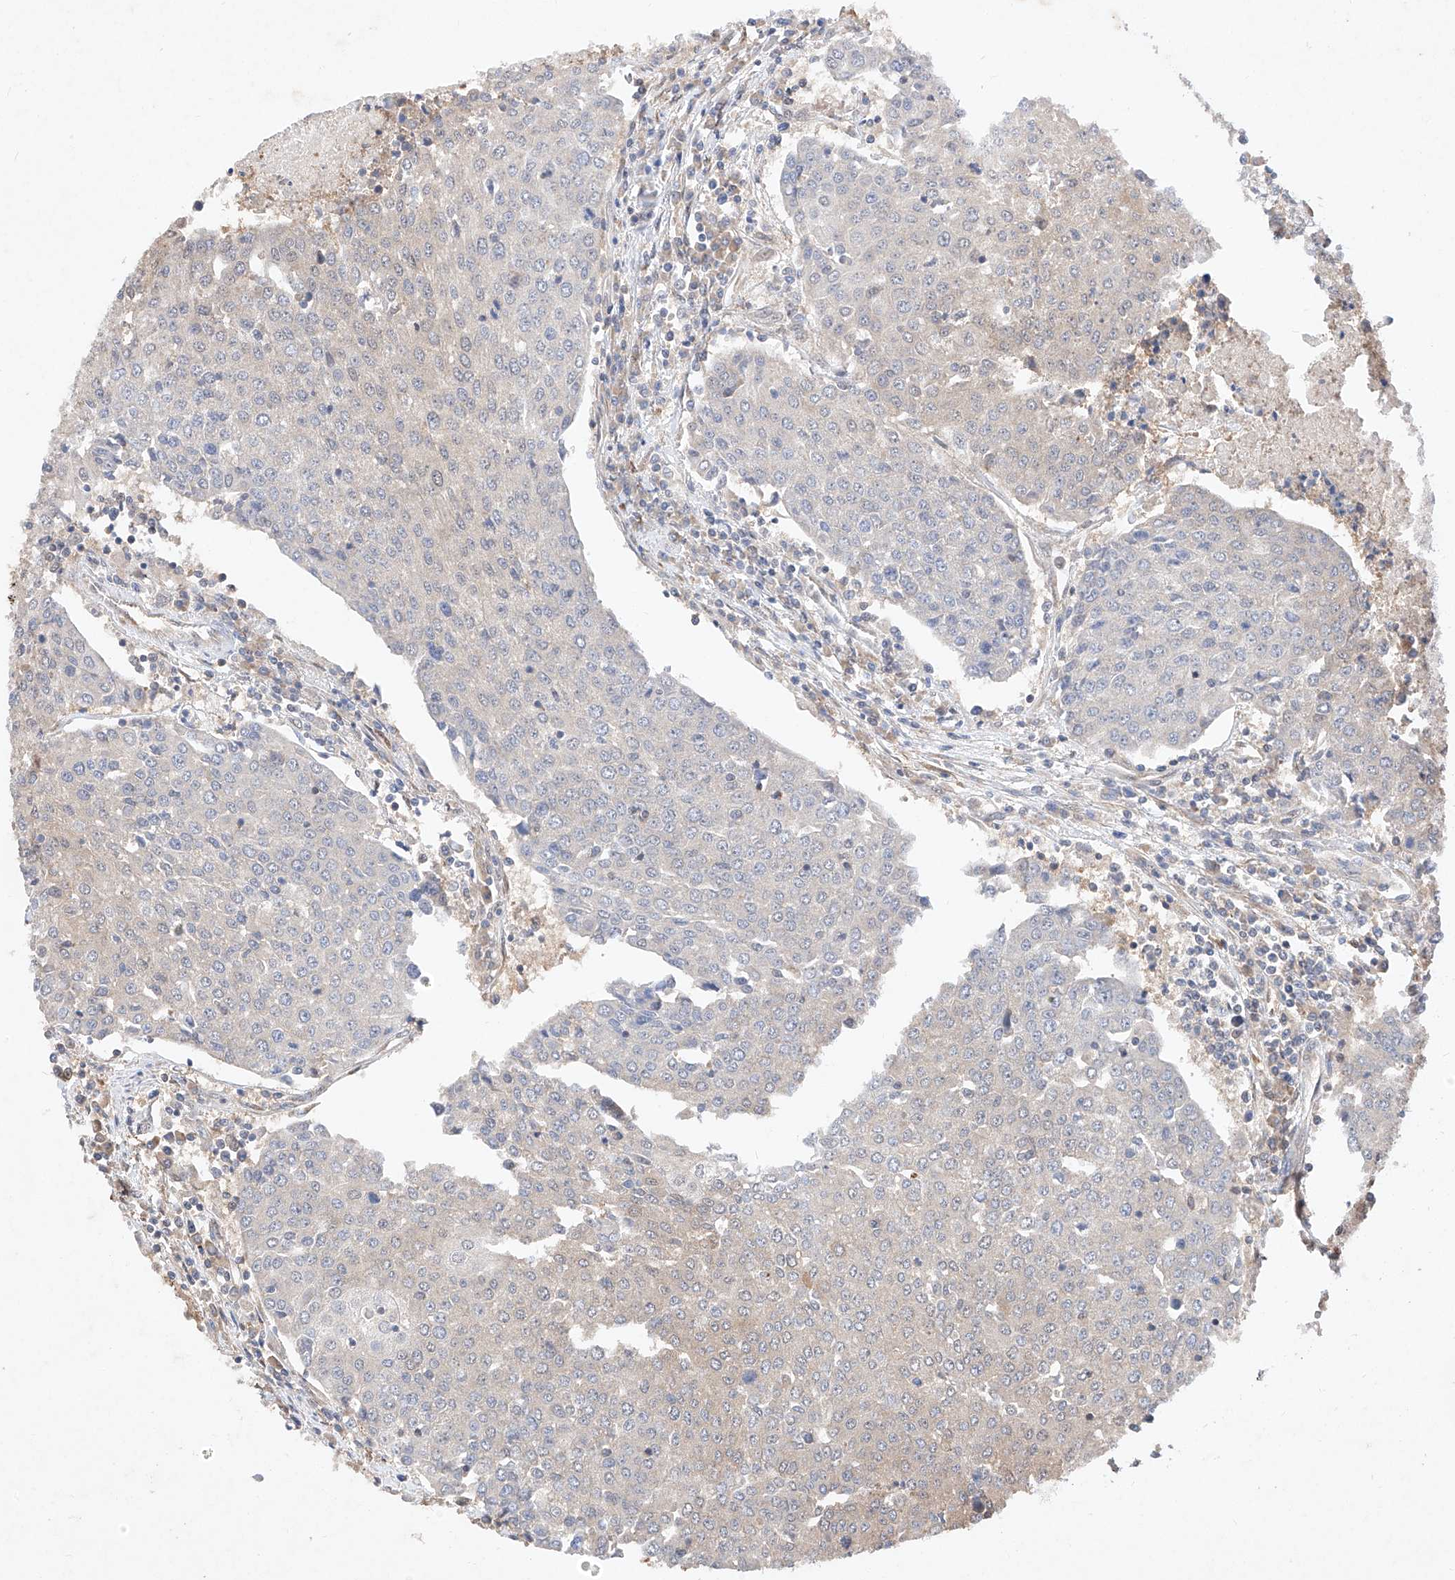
{"staining": {"intensity": "negative", "quantity": "none", "location": "none"}, "tissue": "urothelial cancer", "cell_type": "Tumor cells", "image_type": "cancer", "snomed": [{"axis": "morphology", "description": "Urothelial carcinoma, High grade"}, {"axis": "topography", "description": "Urinary bladder"}], "caption": "A micrograph of urothelial cancer stained for a protein exhibits no brown staining in tumor cells.", "gene": "ZSCAN4", "patient": {"sex": "female", "age": 85}}